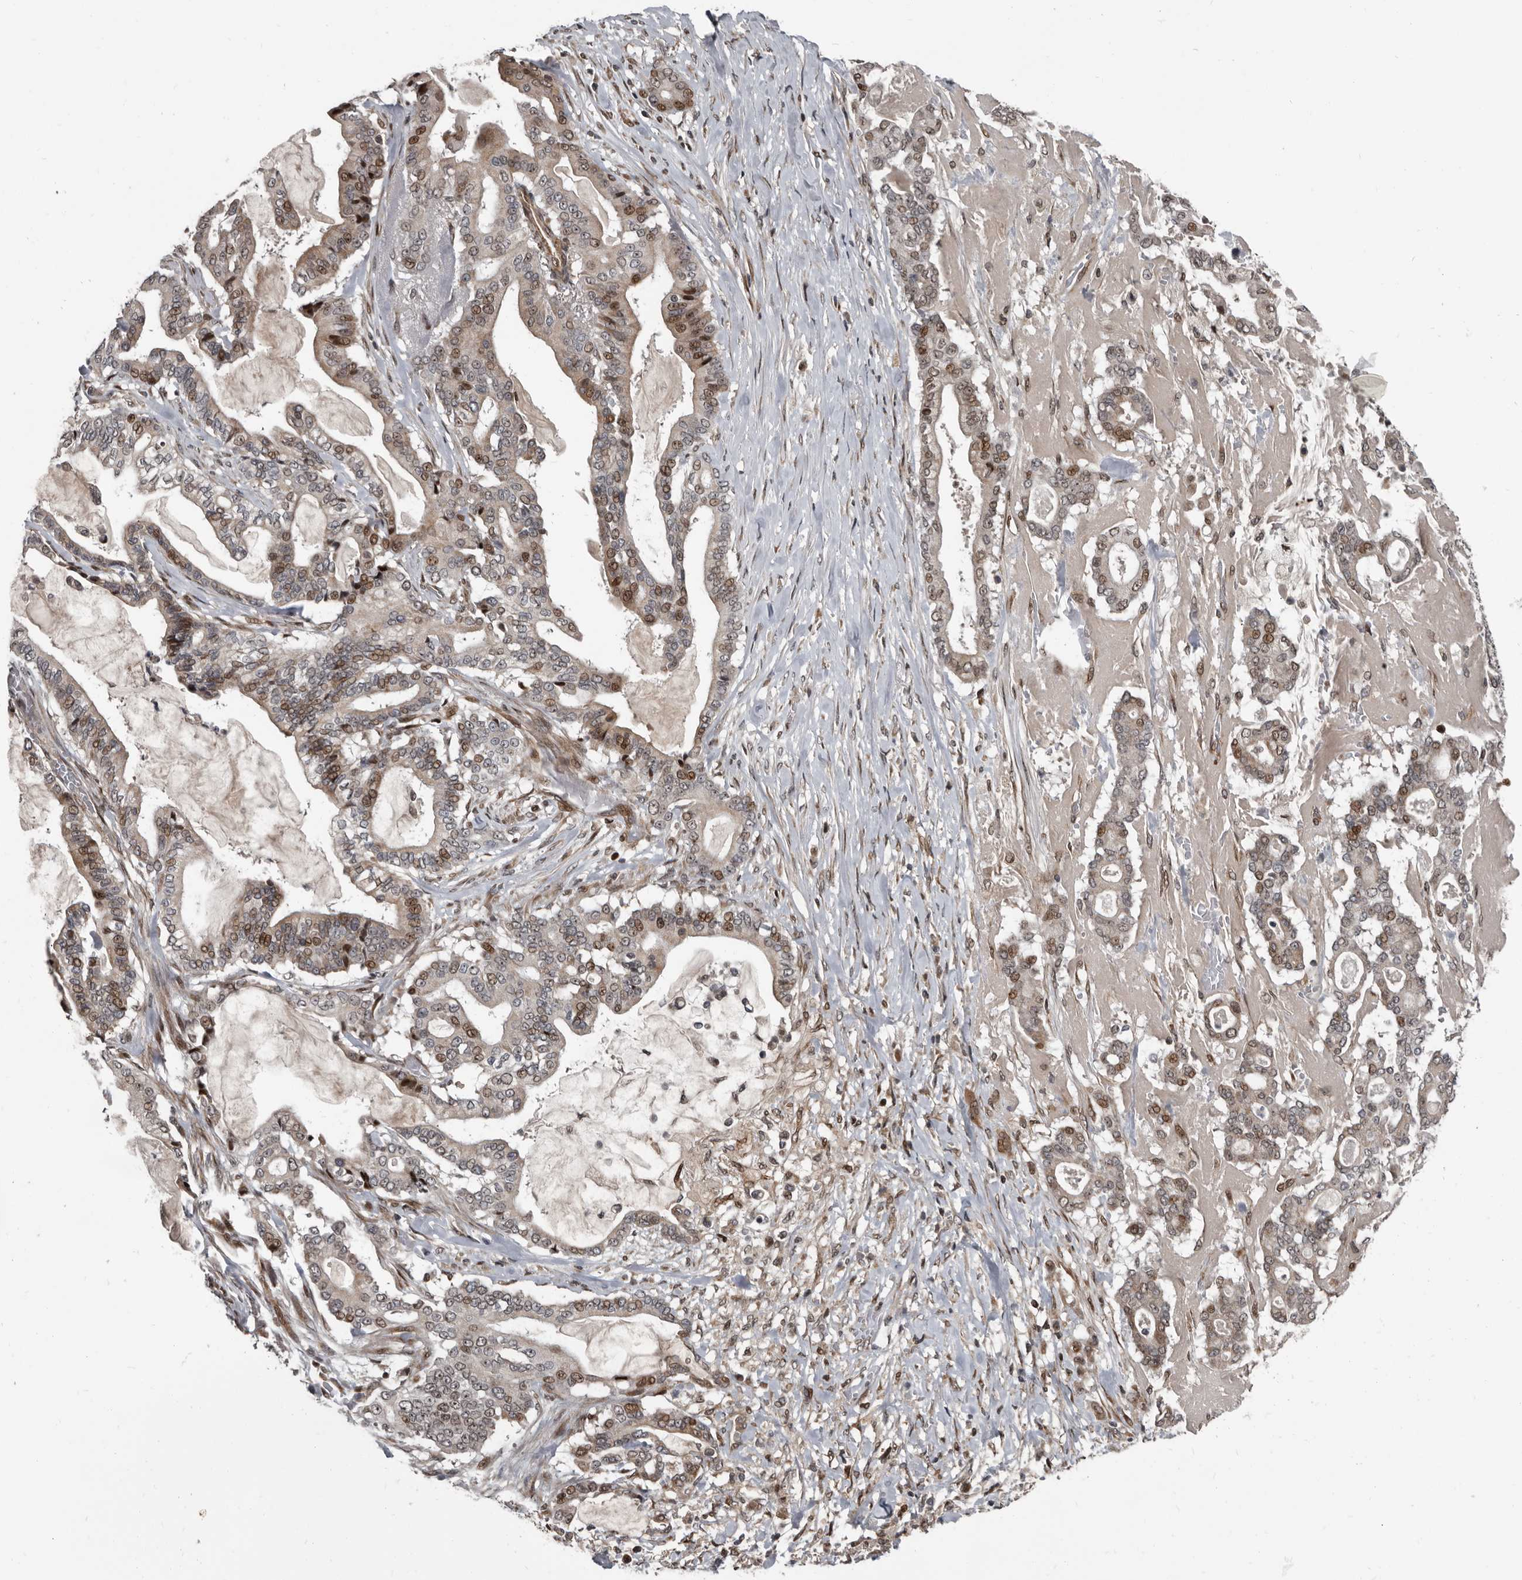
{"staining": {"intensity": "moderate", "quantity": "<25%", "location": "nuclear"}, "tissue": "pancreatic cancer", "cell_type": "Tumor cells", "image_type": "cancer", "snomed": [{"axis": "morphology", "description": "Adenocarcinoma, NOS"}, {"axis": "topography", "description": "Pancreas"}], "caption": "Moderate nuclear positivity is appreciated in about <25% of tumor cells in pancreatic cancer. The staining is performed using DAB brown chromogen to label protein expression. The nuclei are counter-stained blue using hematoxylin.", "gene": "CHD1L", "patient": {"sex": "male", "age": 63}}